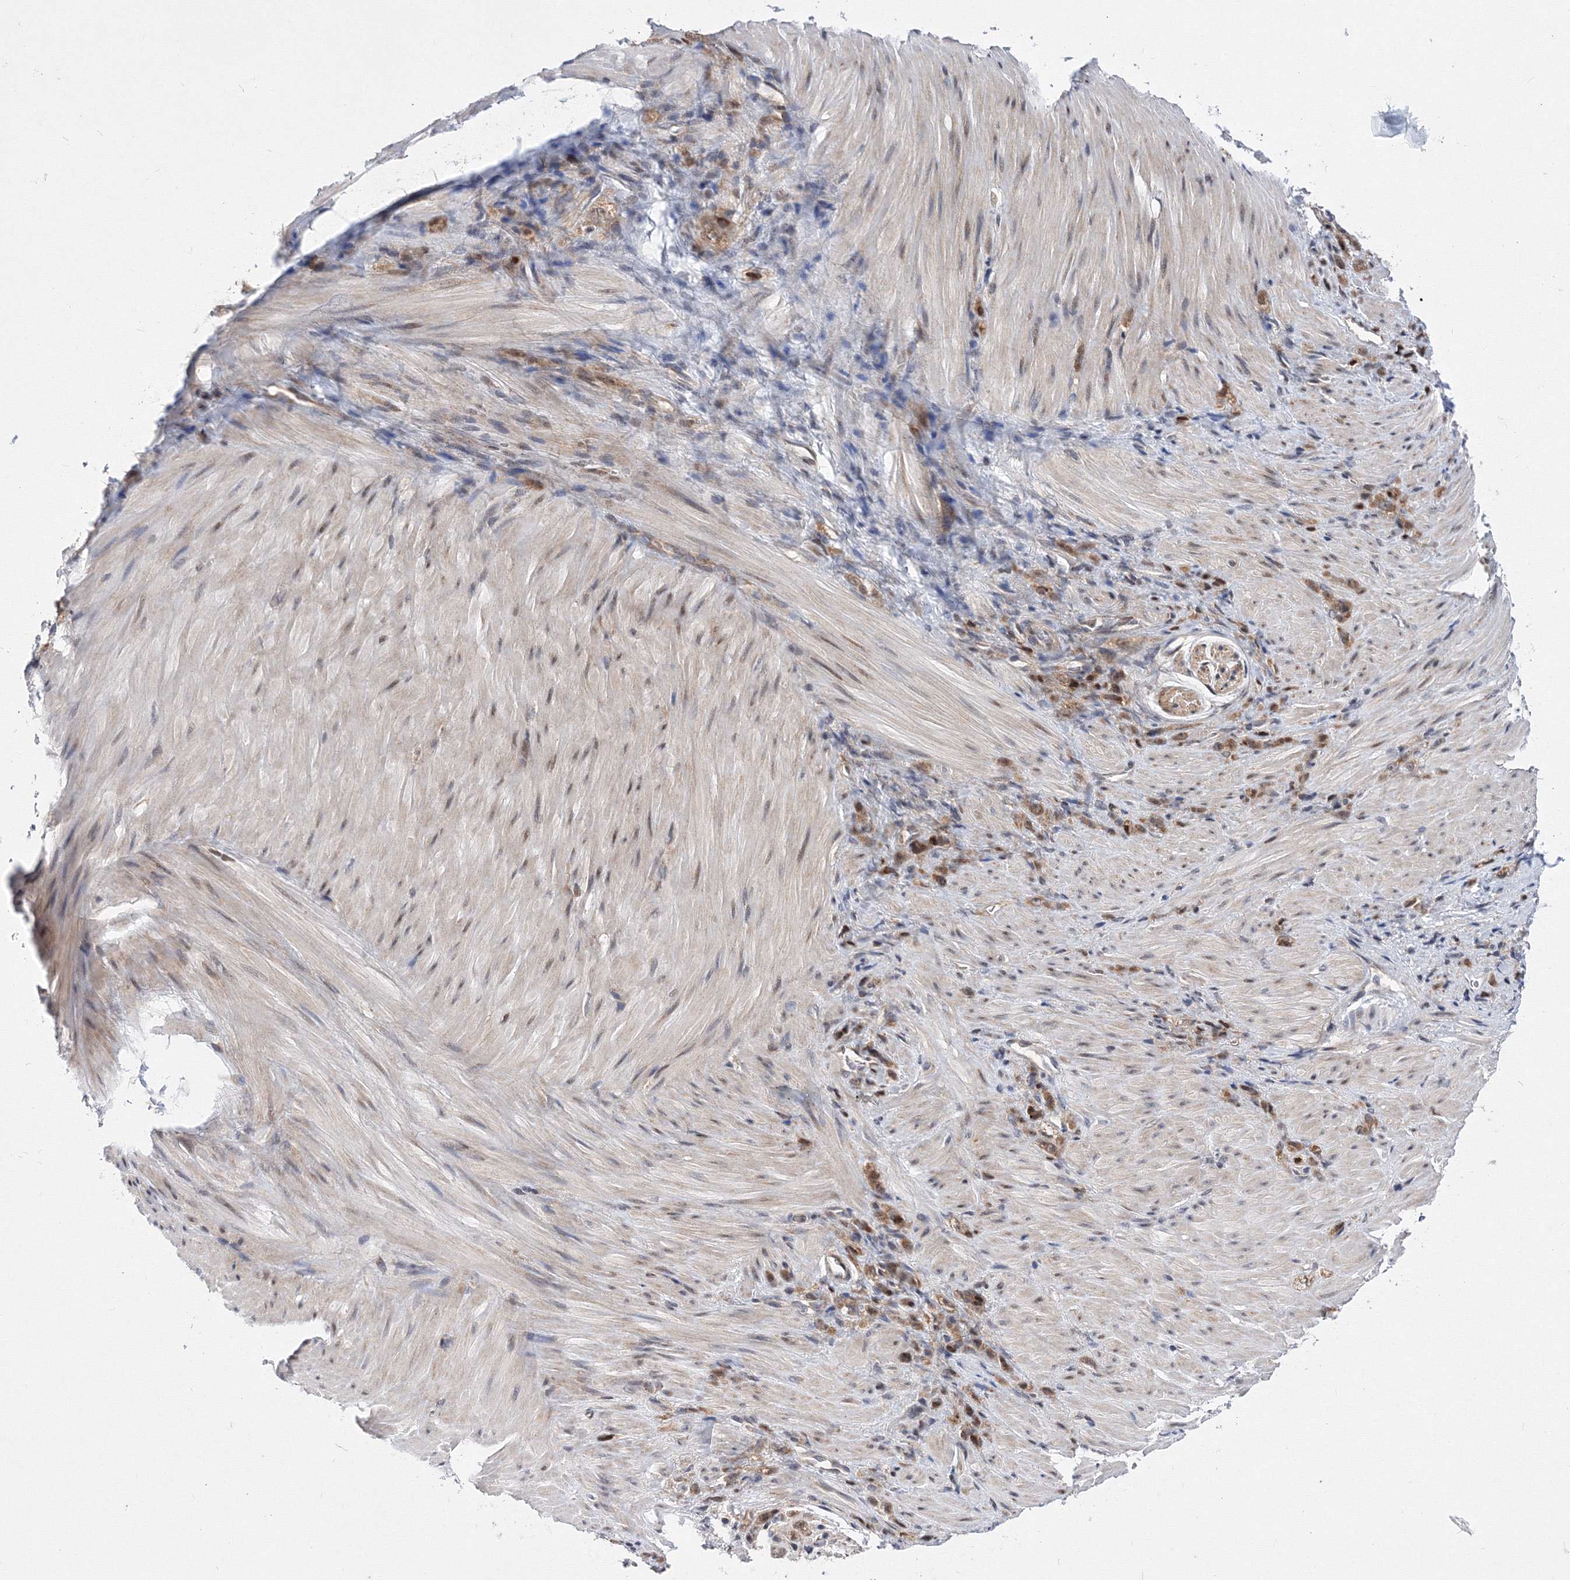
{"staining": {"intensity": "moderate", "quantity": ">75%", "location": "cytoplasmic/membranous,nuclear"}, "tissue": "stomach cancer", "cell_type": "Tumor cells", "image_type": "cancer", "snomed": [{"axis": "morphology", "description": "Normal tissue, NOS"}, {"axis": "morphology", "description": "Adenocarcinoma, NOS"}, {"axis": "topography", "description": "Stomach"}], "caption": "This is a micrograph of immunohistochemistry staining of adenocarcinoma (stomach), which shows moderate expression in the cytoplasmic/membranous and nuclear of tumor cells.", "gene": "GPN1", "patient": {"sex": "male", "age": 82}}